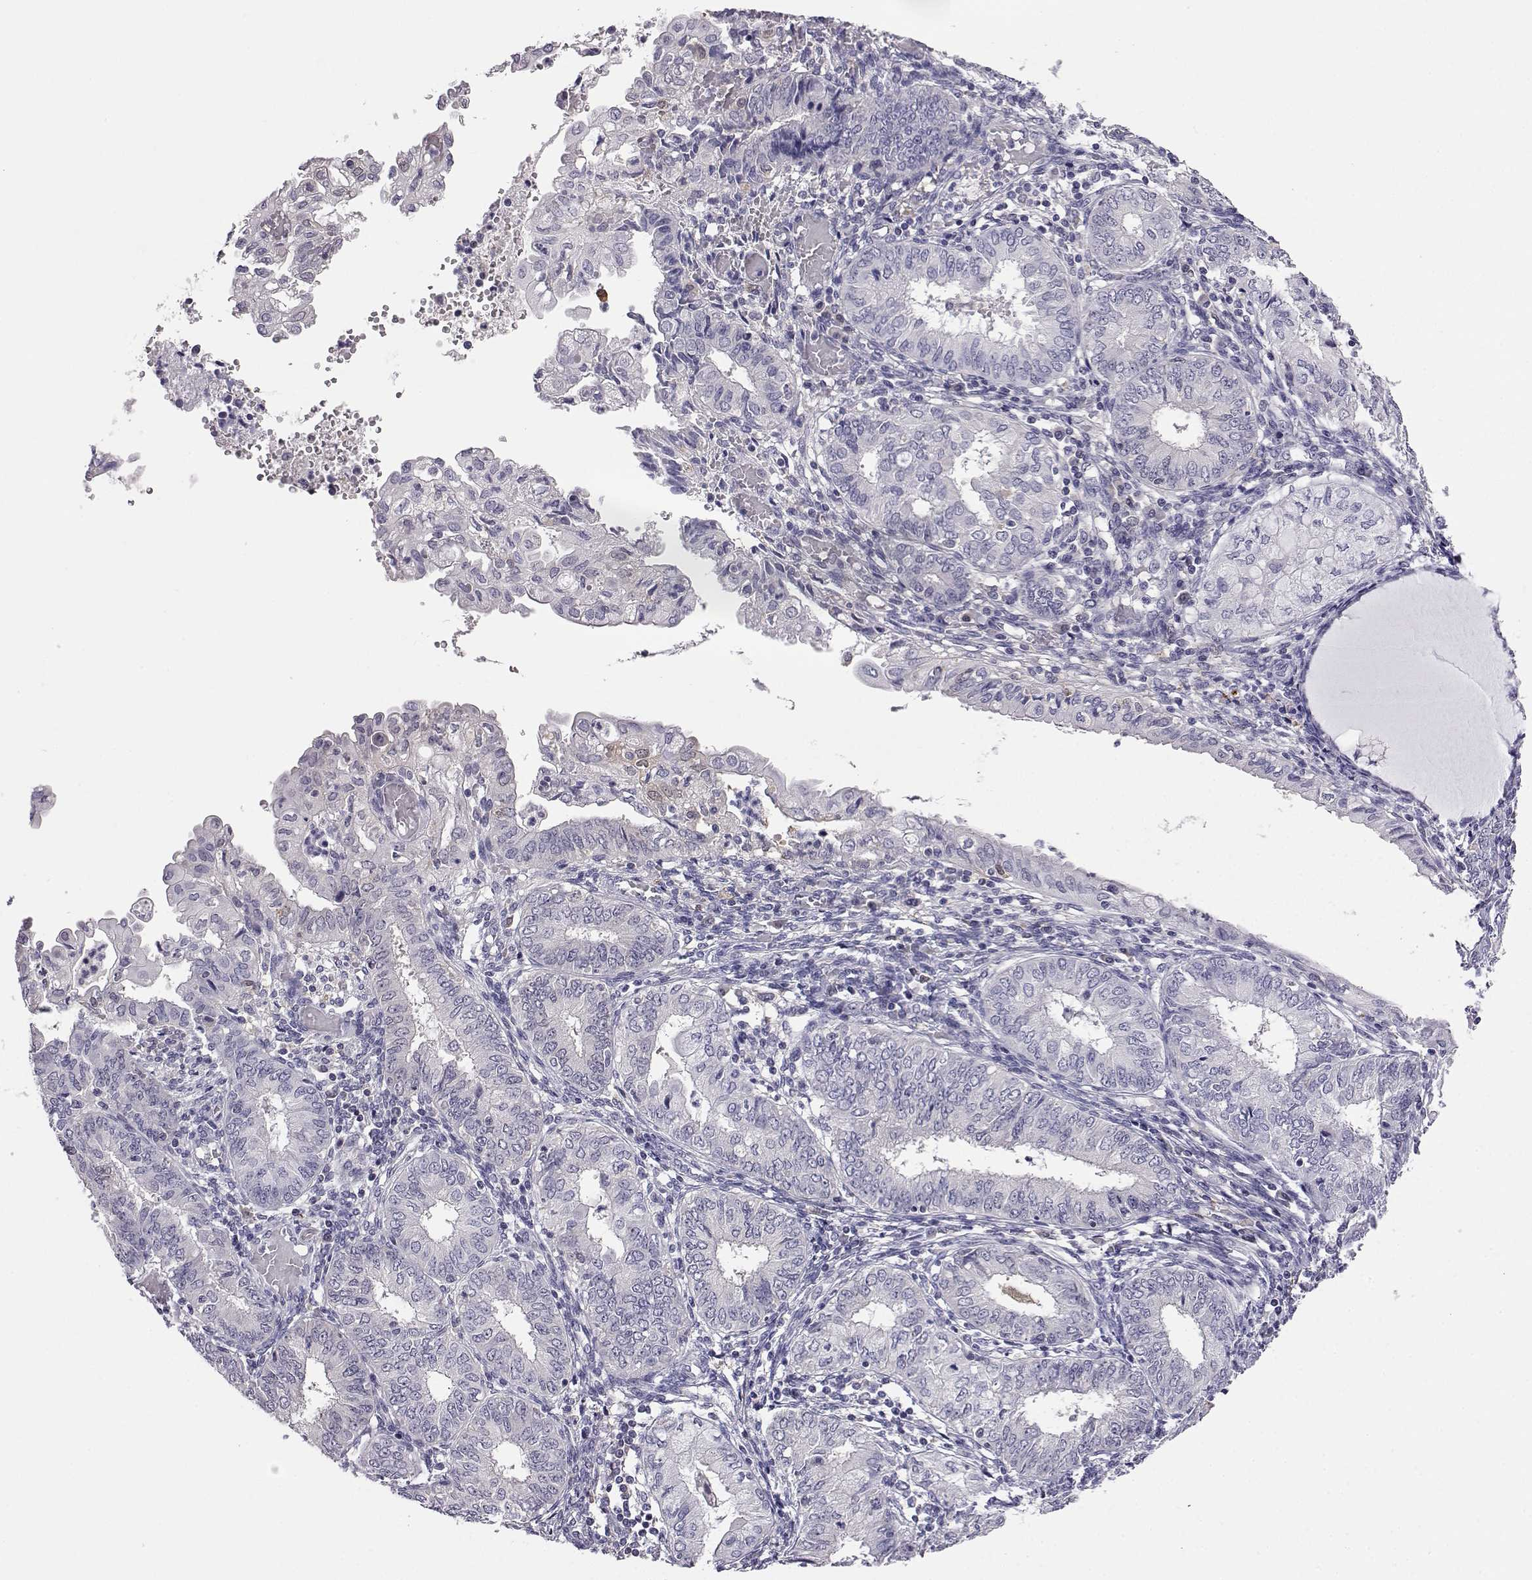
{"staining": {"intensity": "negative", "quantity": "none", "location": "none"}, "tissue": "endometrial cancer", "cell_type": "Tumor cells", "image_type": "cancer", "snomed": [{"axis": "morphology", "description": "Adenocarcinoma, NOS"}, {"axis": "topography", "description": "Endometrium"}], "caption": "Micrograph shows no significant protein expression in tumor cells of endometrial cancer.", "gene": "AKR1B1", "patient": {"sex": "female", "age": 68}}